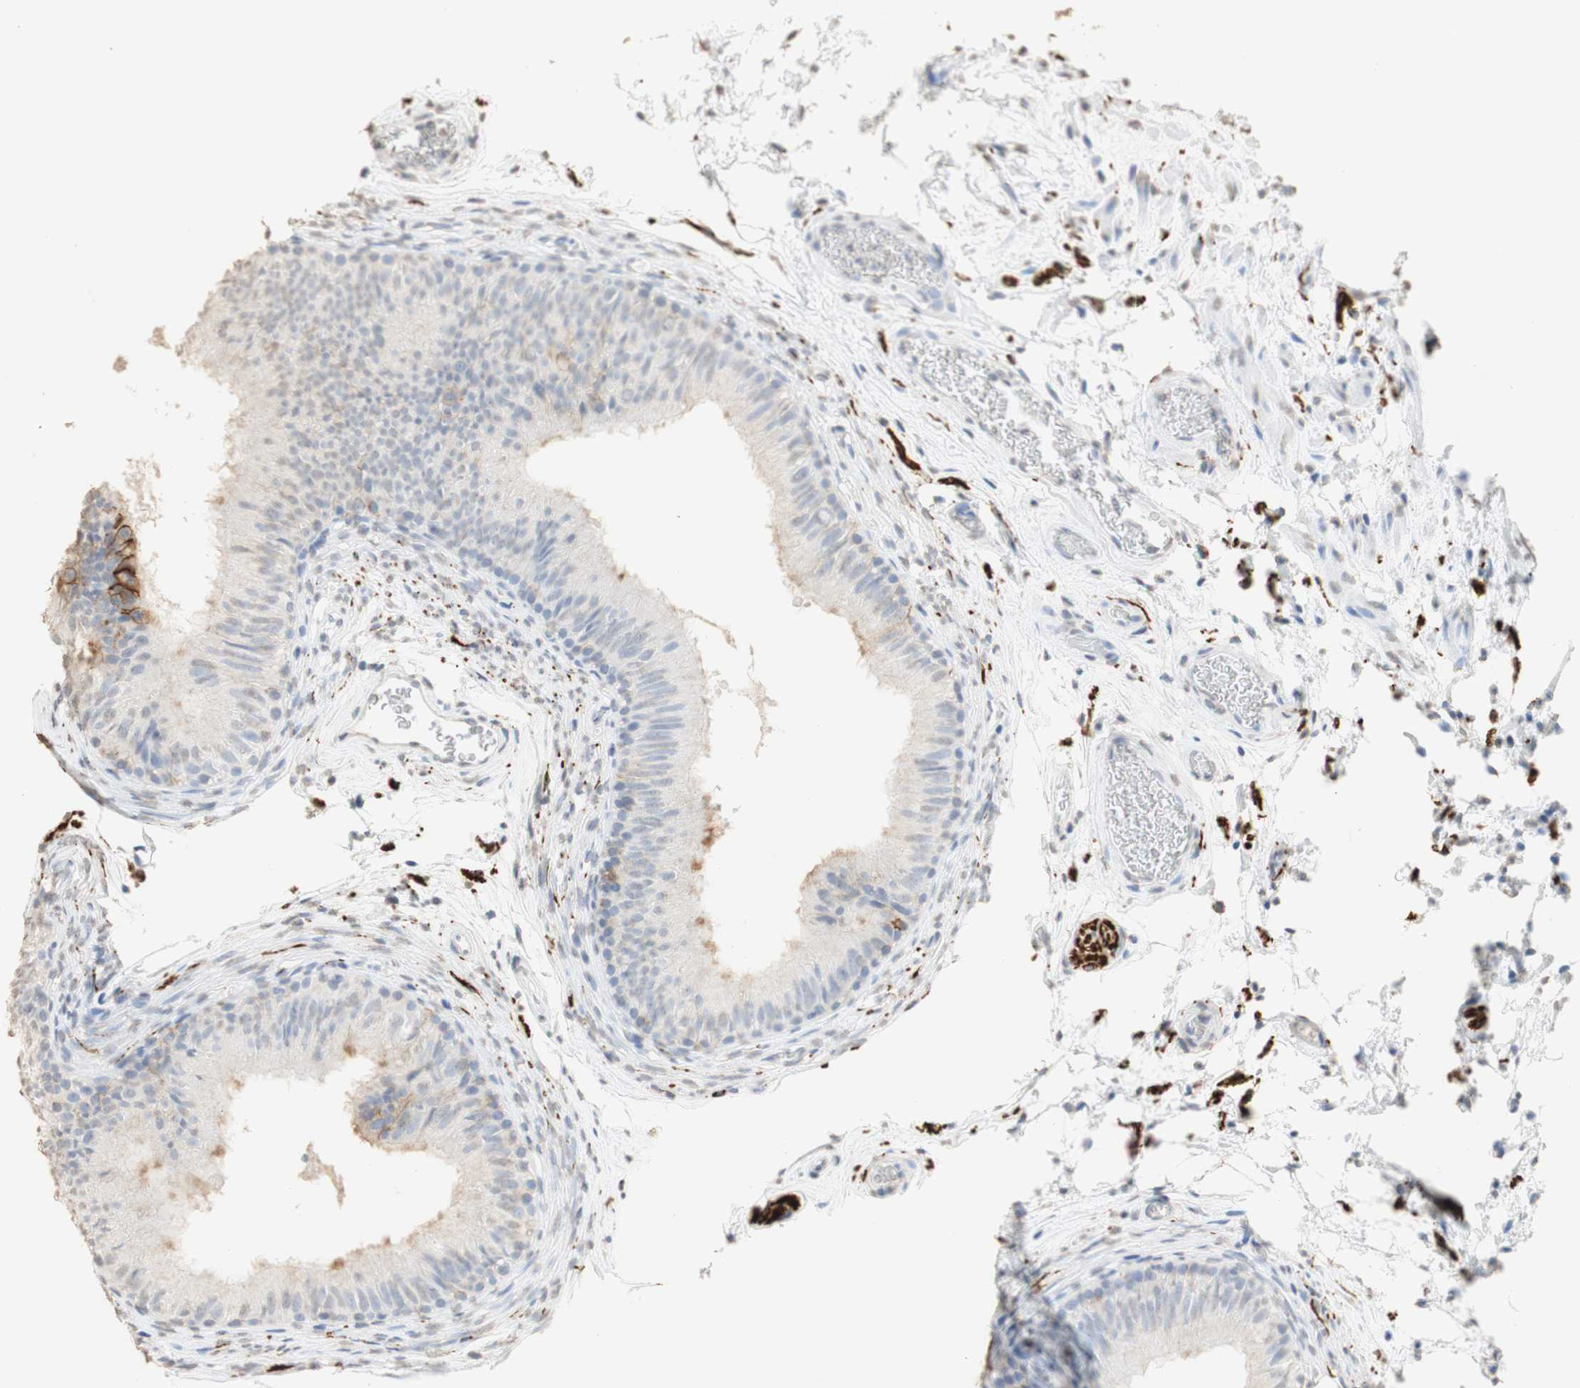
{"staining": {"intensity": "weak", "quantity": "25%-75%", "location": "cytoplasmic/membranous,nuclear"}, "tissue": "epididymis", "cell_type": "Glandular cells", "image_type": "normal", "snomed": [{"axis": "morphology", "description": "Normal tissue, NOS"}, {"axis": "topography", "description": "Epididymis"}], "caption": "Glandular cells reveal low levels of weak cytoplasmic/membranous,nuclear expression in about 25%-75% of cells in normal epididymis.", "gene": "L1CAM", "patient": {"sex": "male", "age": 36}}